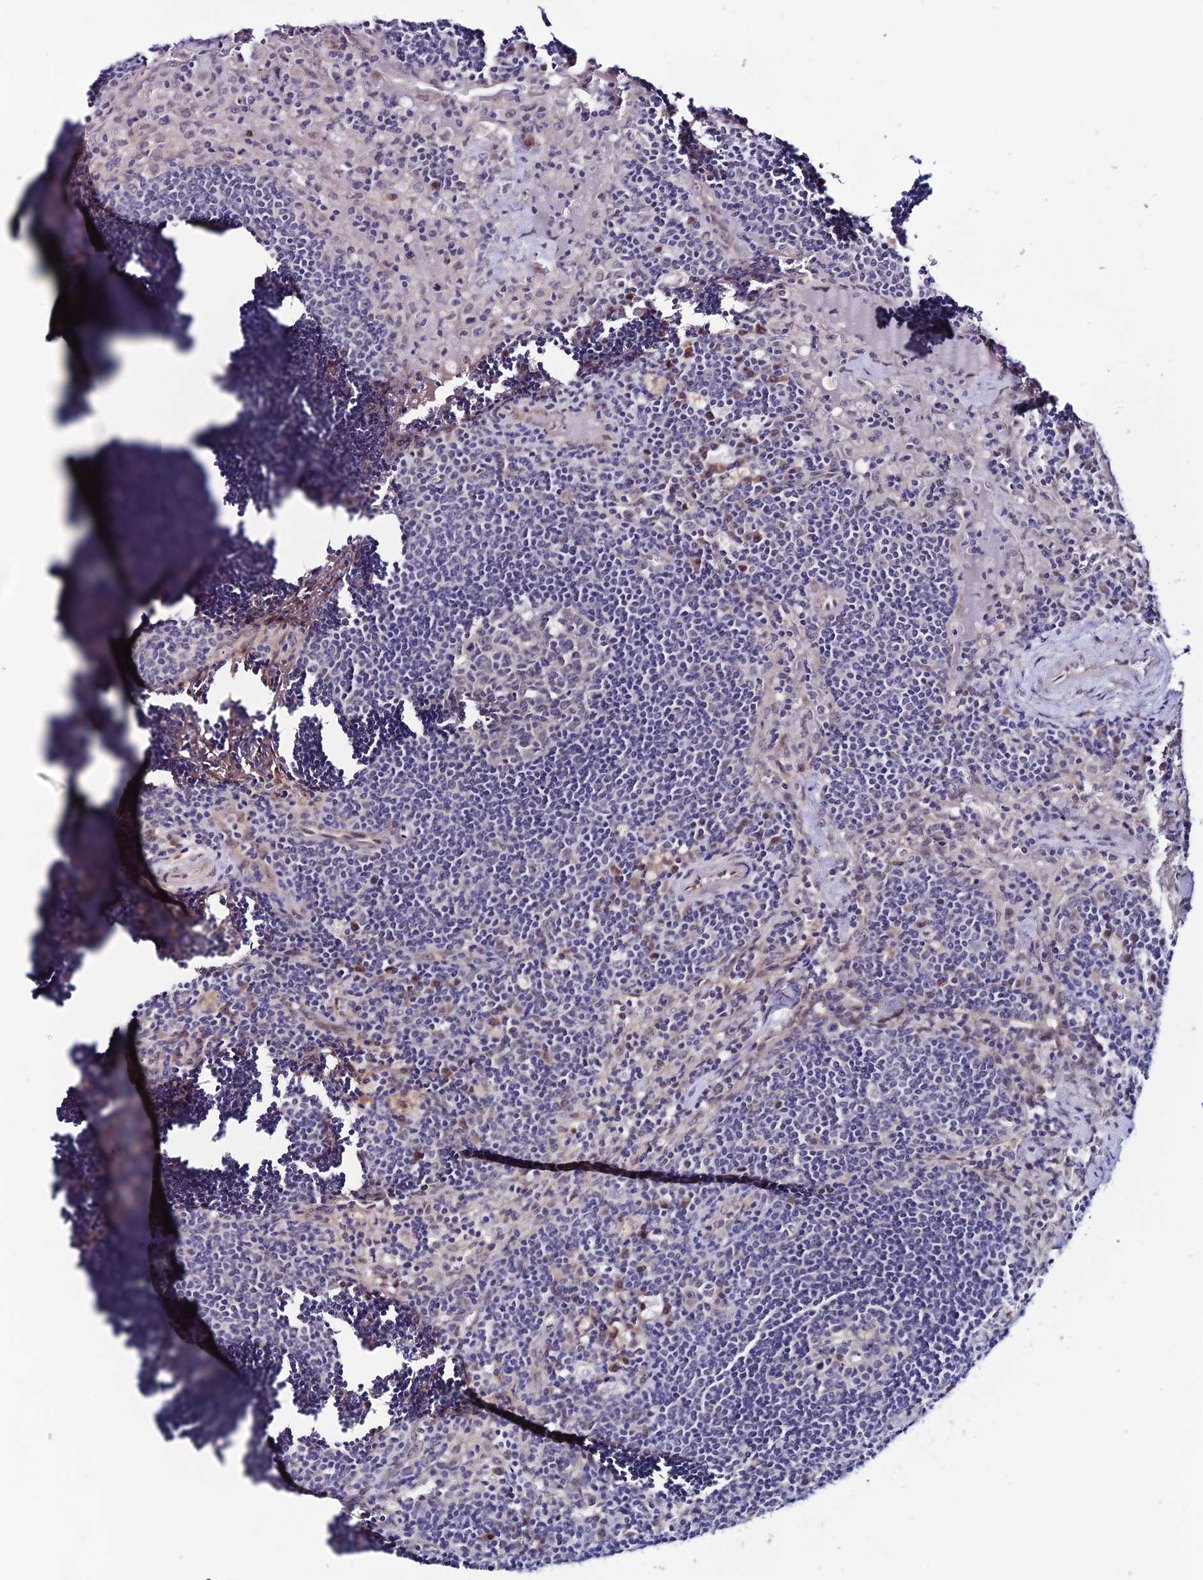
{"staining": {"intensity": "weak", "quantity": "<25%", "location": "cytoplasmic/membranous"}, "tissue": "lymph node", "cell_type": "Germinal center cells", "image_type": "normal", "snomed": [{"axis": "morphology", "description": "Normal tissue, NOS"}, {"axis": "topography", "description": "Lymph node"}], "caption": "IHC of normal human lymph node reveals no staining in germinal center cells. (DAB IHC, high magnification).", "gene": "FZD8", "patient": {"sex": "male", "age": 58}}